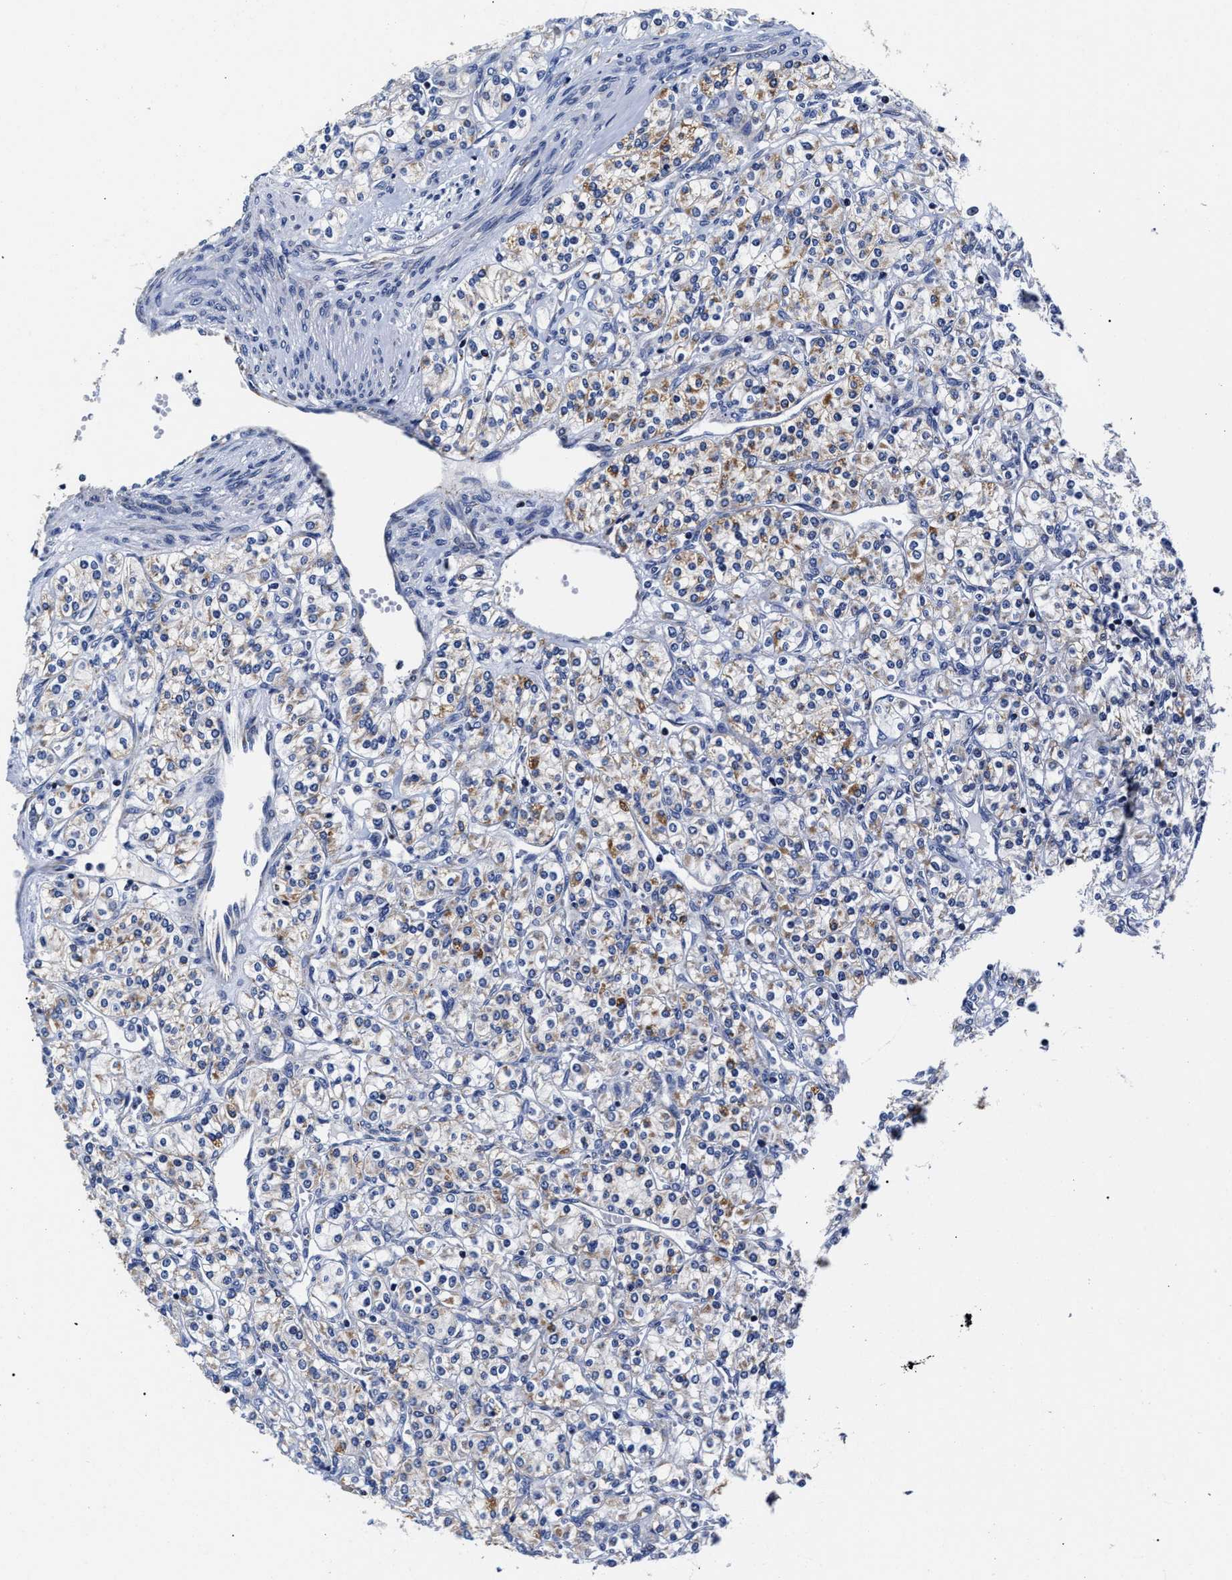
{"staining": {"intensity": "moderate", "quantity": "<25%", "location": "cytoplasmic/membranous"}, "tissue": "renal cancer", "cell_type": "Tumor cells", "image_type": "cancer", "snomed": [{"axis": "morphology", "description": "Adenocarcinoma, NOS"}, {"axis": "topography", "description": "Kidney"}], "caption": "Immunohistochemistry (IHC) of human renal cancer demonstrates low levels of moderate cytoplasmic/membranous expression in approximately <25% of tumor cells.", "gene": "HINT2", "patient": {"sex": "male", "age": 77}}